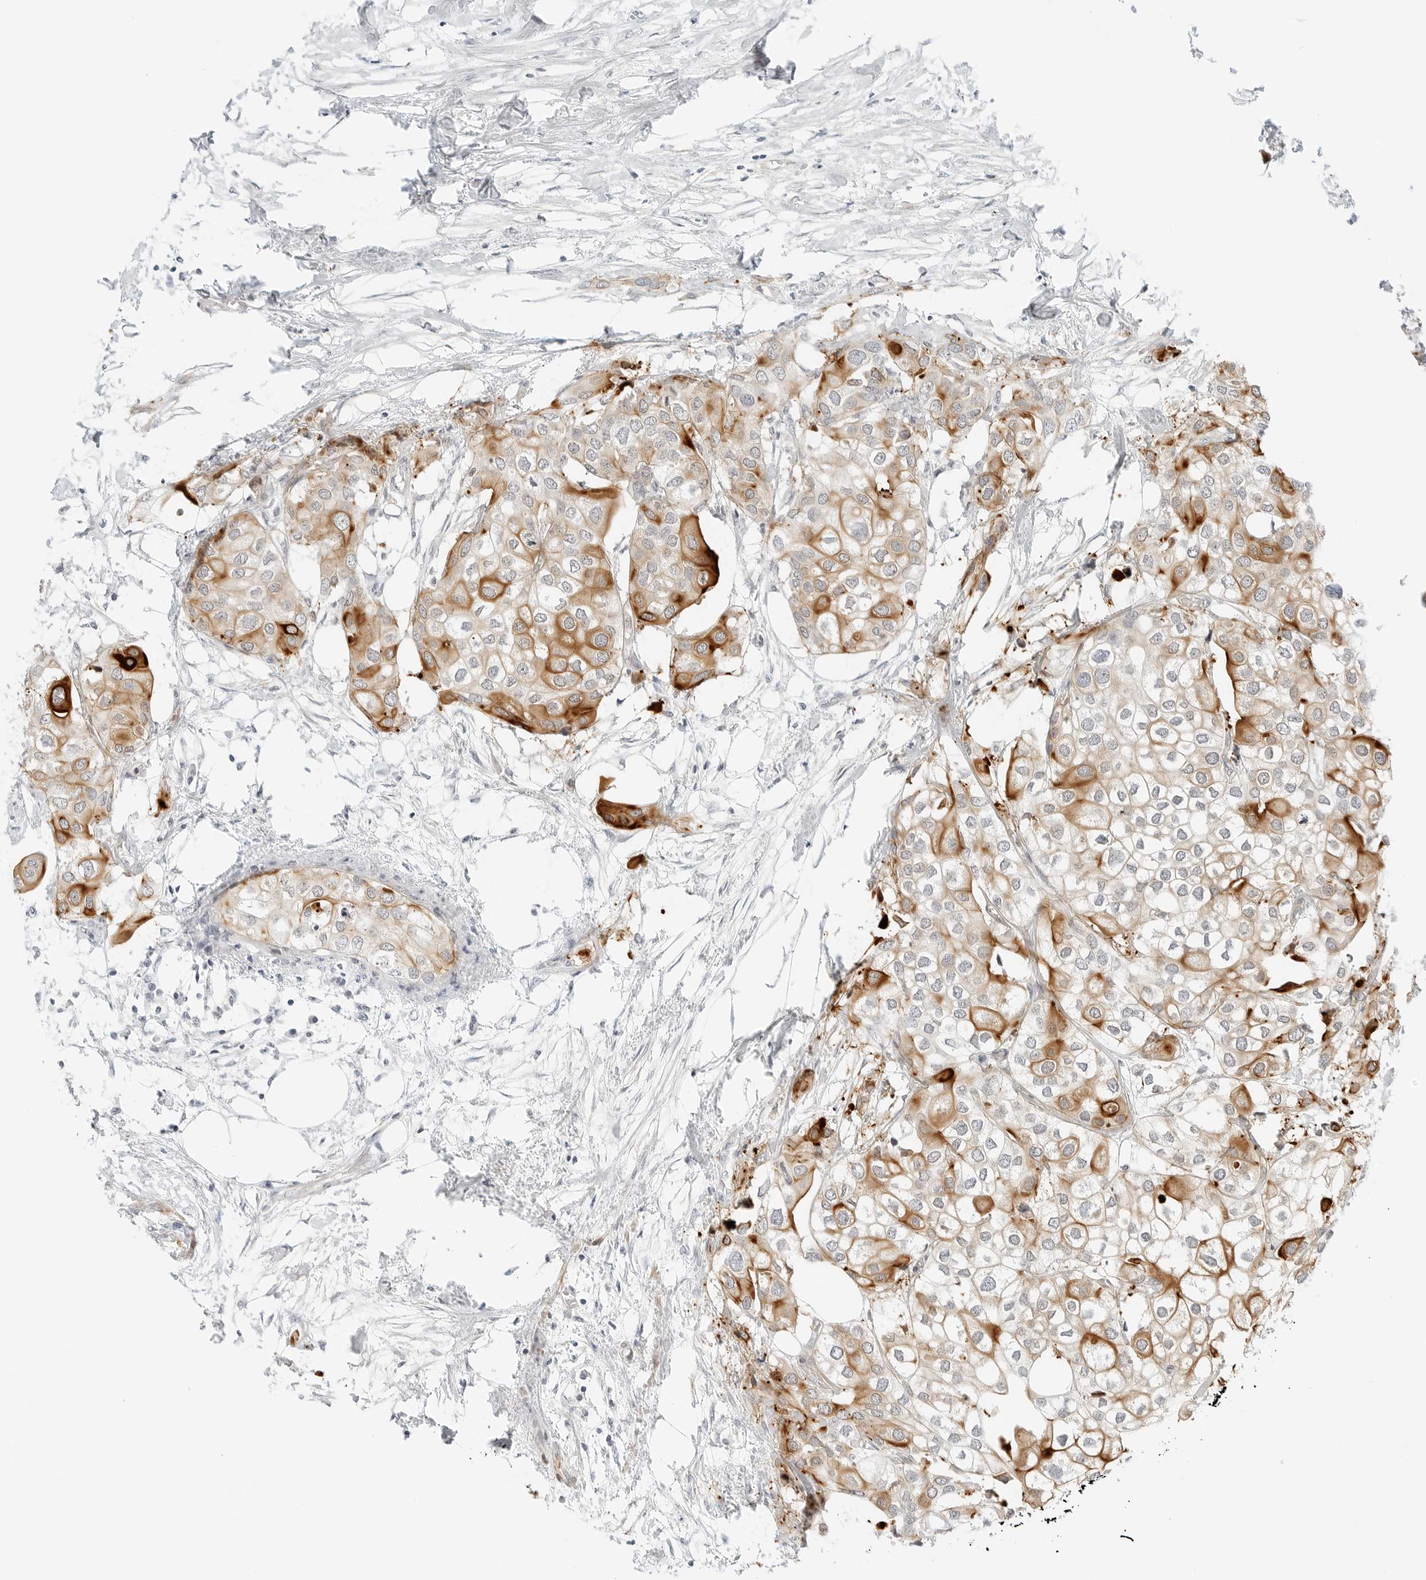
{"staining": {"intensity": "strong", "quantity": ">75%", "location": "cytoplasmic/membranous"}, "tissue": "urothelial cancer", "cell_type": "Tumor cells", "image_type": "cancer", "snomed": [{"axis": "morphology", "description": "Urothelial carcinoma, High grade"}, {"axis": "topography", "description": "Urinary bladder"}], "caption": "Strong cytoplasmic/membranous protein positivity is appreciated in about >75% of tumor cells in urothelial carcinoma (high-grade). (IHC, brightfield microscopy, high magnification).", "gene": "IQCC", "patient": {"sex": "male", "age": 64}}